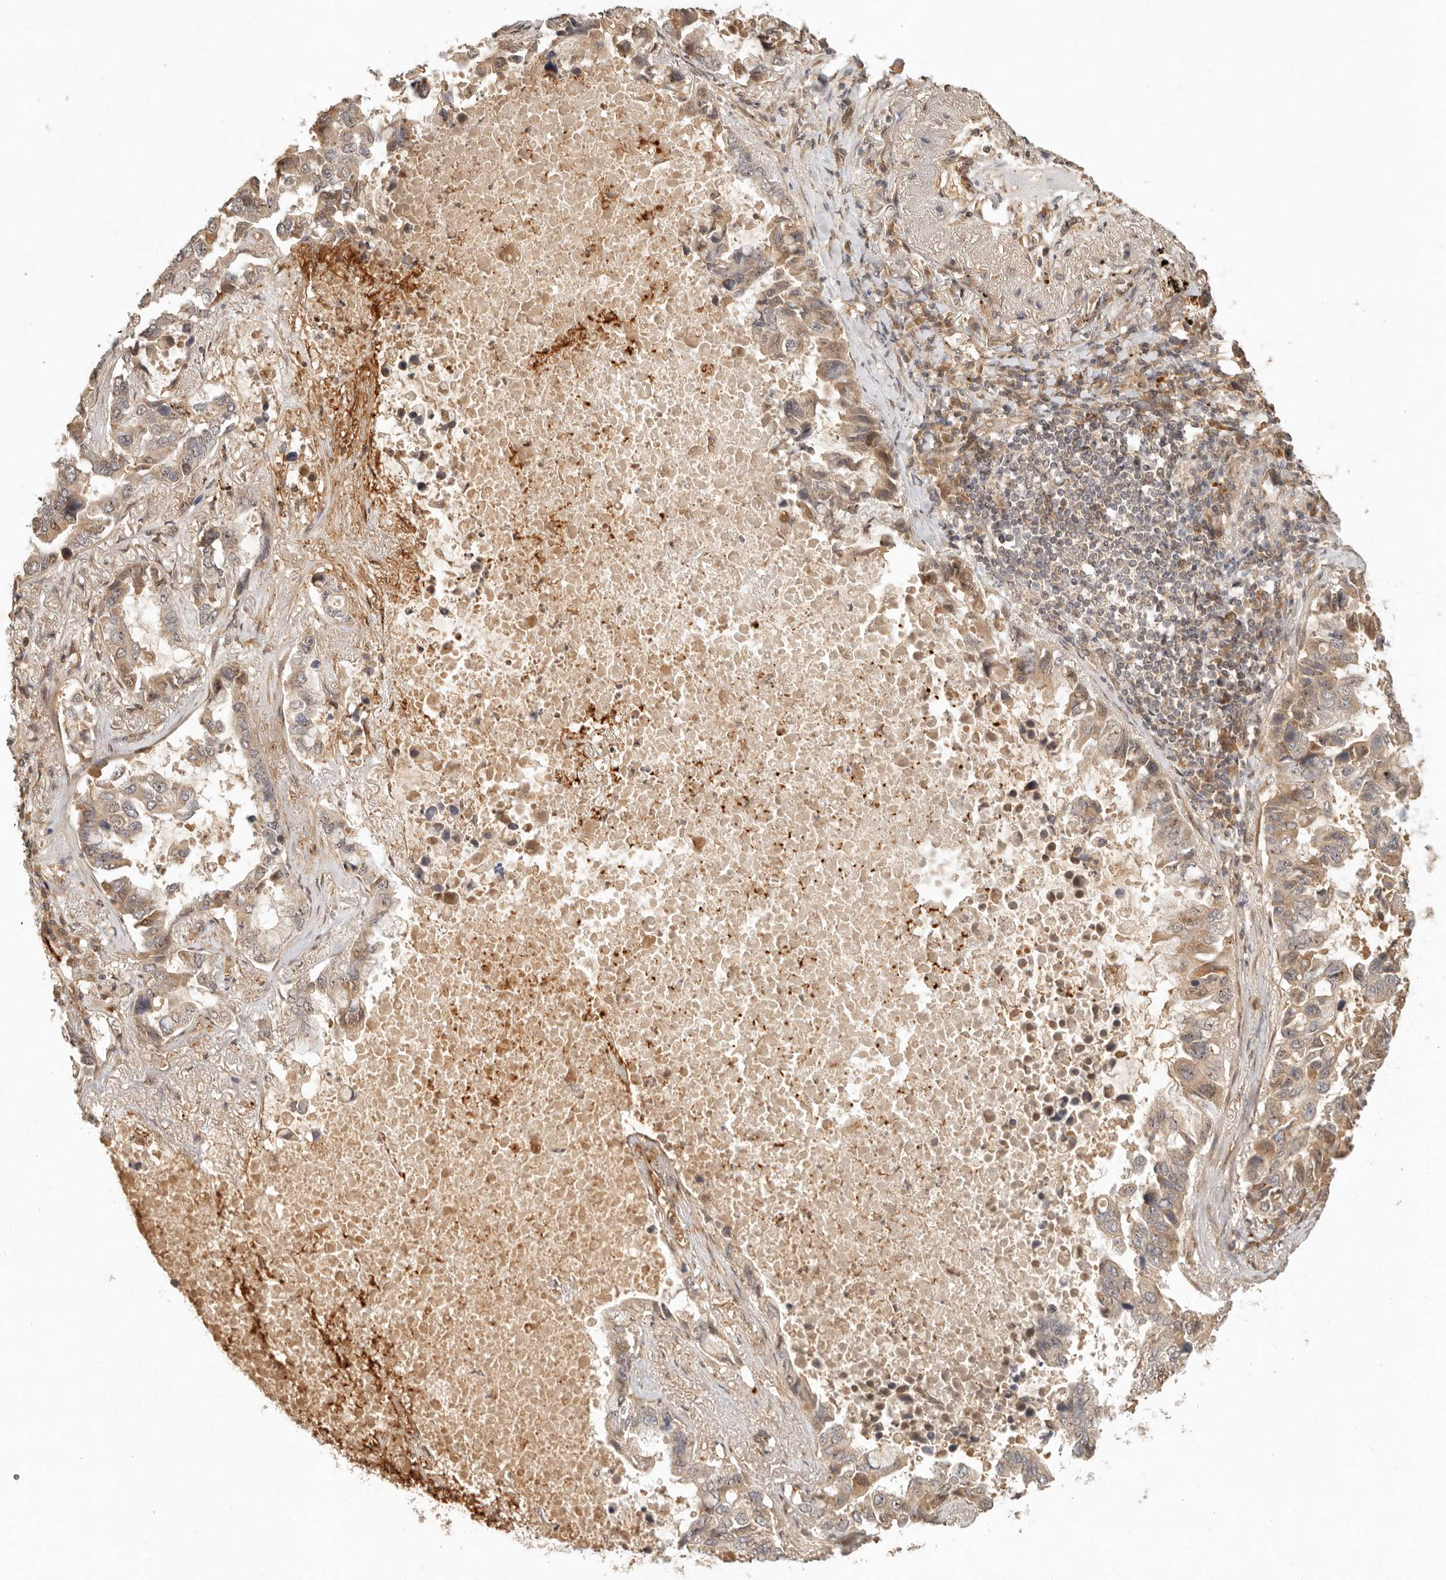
{"staining": {"intensity": "moderate", "quantity": ">75%", "location": "cytoplasmic/membranous,nuclear"}, "tissue": "lung cancer", "cell_type": "Tumor cells", "image_type": "cancer", "snomed": [{"axis": "morphology", "description": "Adenocarcinoma, NOS"}, {"axis": "topography", "description": "Lung"}], "caption": "Immunohistochemistry image of lung cancer (adenocarcinoma) stained for a protein (brown), which displays medium levels of moderate cytoplasmic/membranous and nuclear expression in approximately >75% of tumor cells.", "gene": "ANKRD61", "patient": {"sex": "male", "age": 64}}